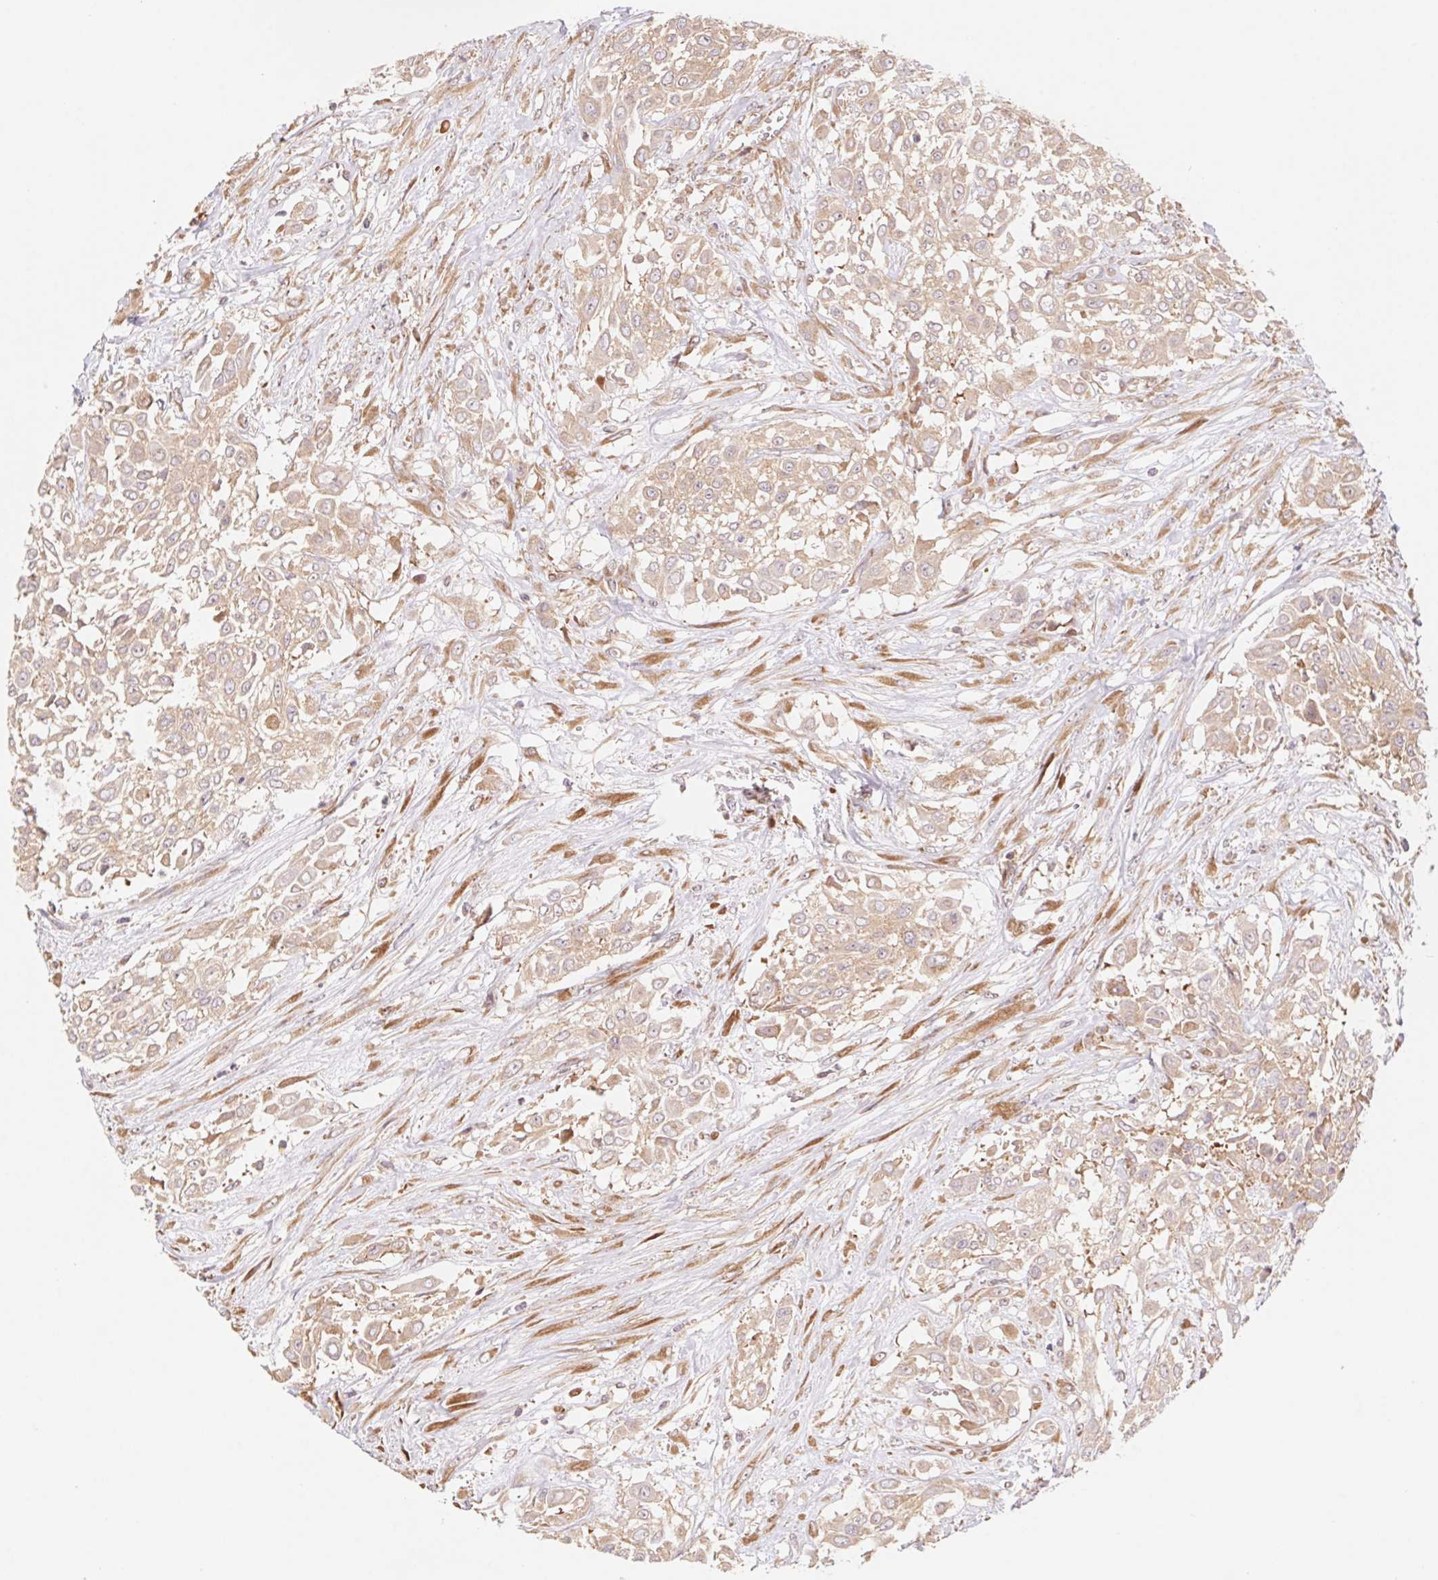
{"staining": {"intensity": "weak", "quantity": ">75%", "location": "cytoplasmic/membranous"}, "tissue": "urothelial cancer", "cell_type": "Tumor cells", "image_type": "cancer", "snomed": [{"axis": "morphology", "description": "Urothelial carcinoma, High grade"}, {"axis": "topography", "description": "Urinary bladder"}], "caption": "Tumor cells display low levels of weak cytoplasmic/membranous positivity in about >75% of cells in urothelial cancer.", "gene": "RPL27A", "patient": {"sex": "male", "age": 57}}